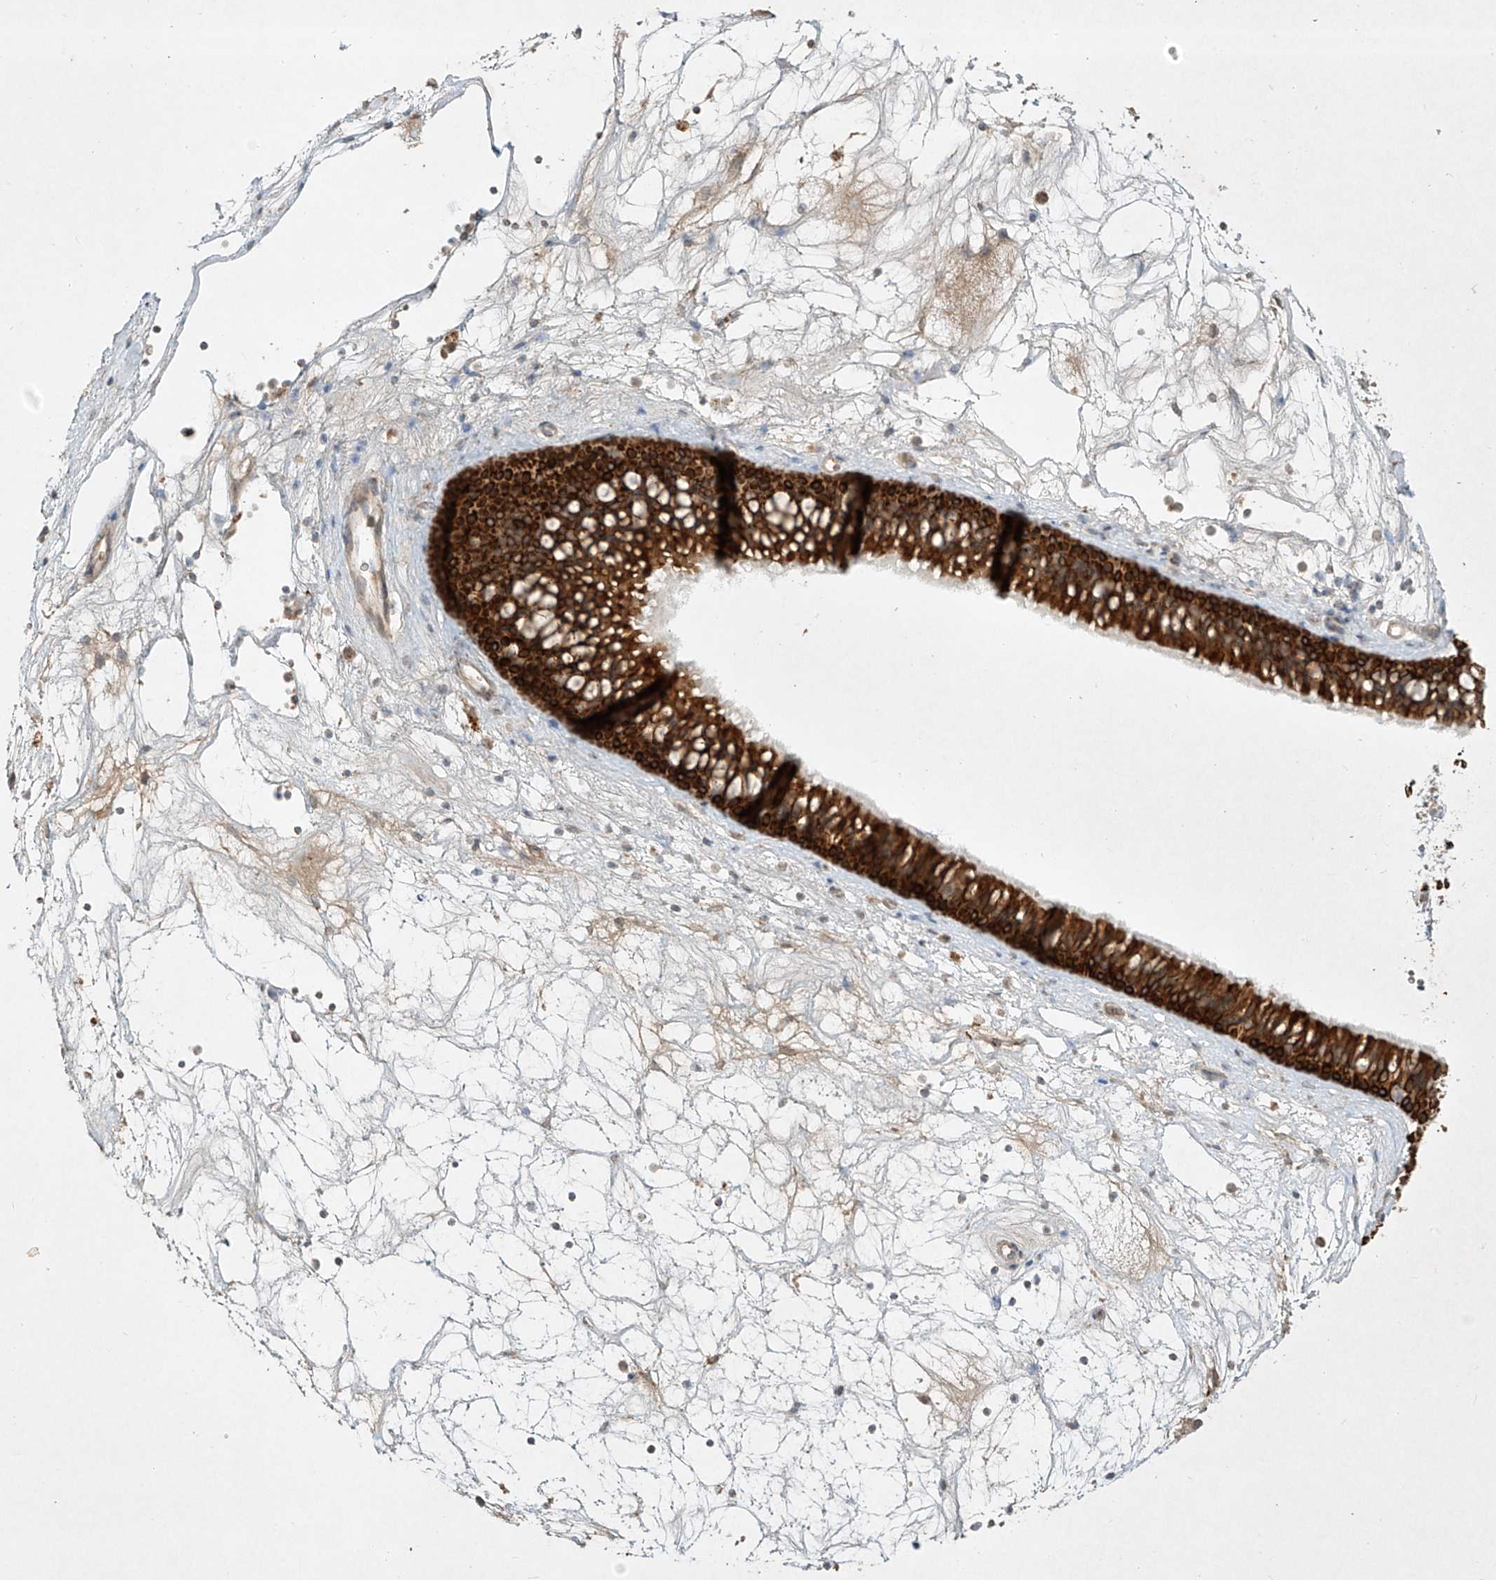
{"staining": {"intensity": "strong", "quantity": ">75%", "location": "cytoplasmic/membranous"}, "tissue": "nasopharynx", "cell_type": "Respiratory epithelial cells", "image_type": "normal", "snomed": [{"axis": "morphology", "description": "Normal tissue, NOS"}, {"axis": "topography", "description": "Nasopharynx"}], "caption": "Unremarkable nasopharynx shows strong cytoplasmic/membranous positivity in about >75% of respiratory epithelial cells, visualized by immunohistochemistry. The protein is shown in brown color, while the nuclei are stained blue.", "gene": "KPNA7", "patient": {"sex": "male", "age": 64}}